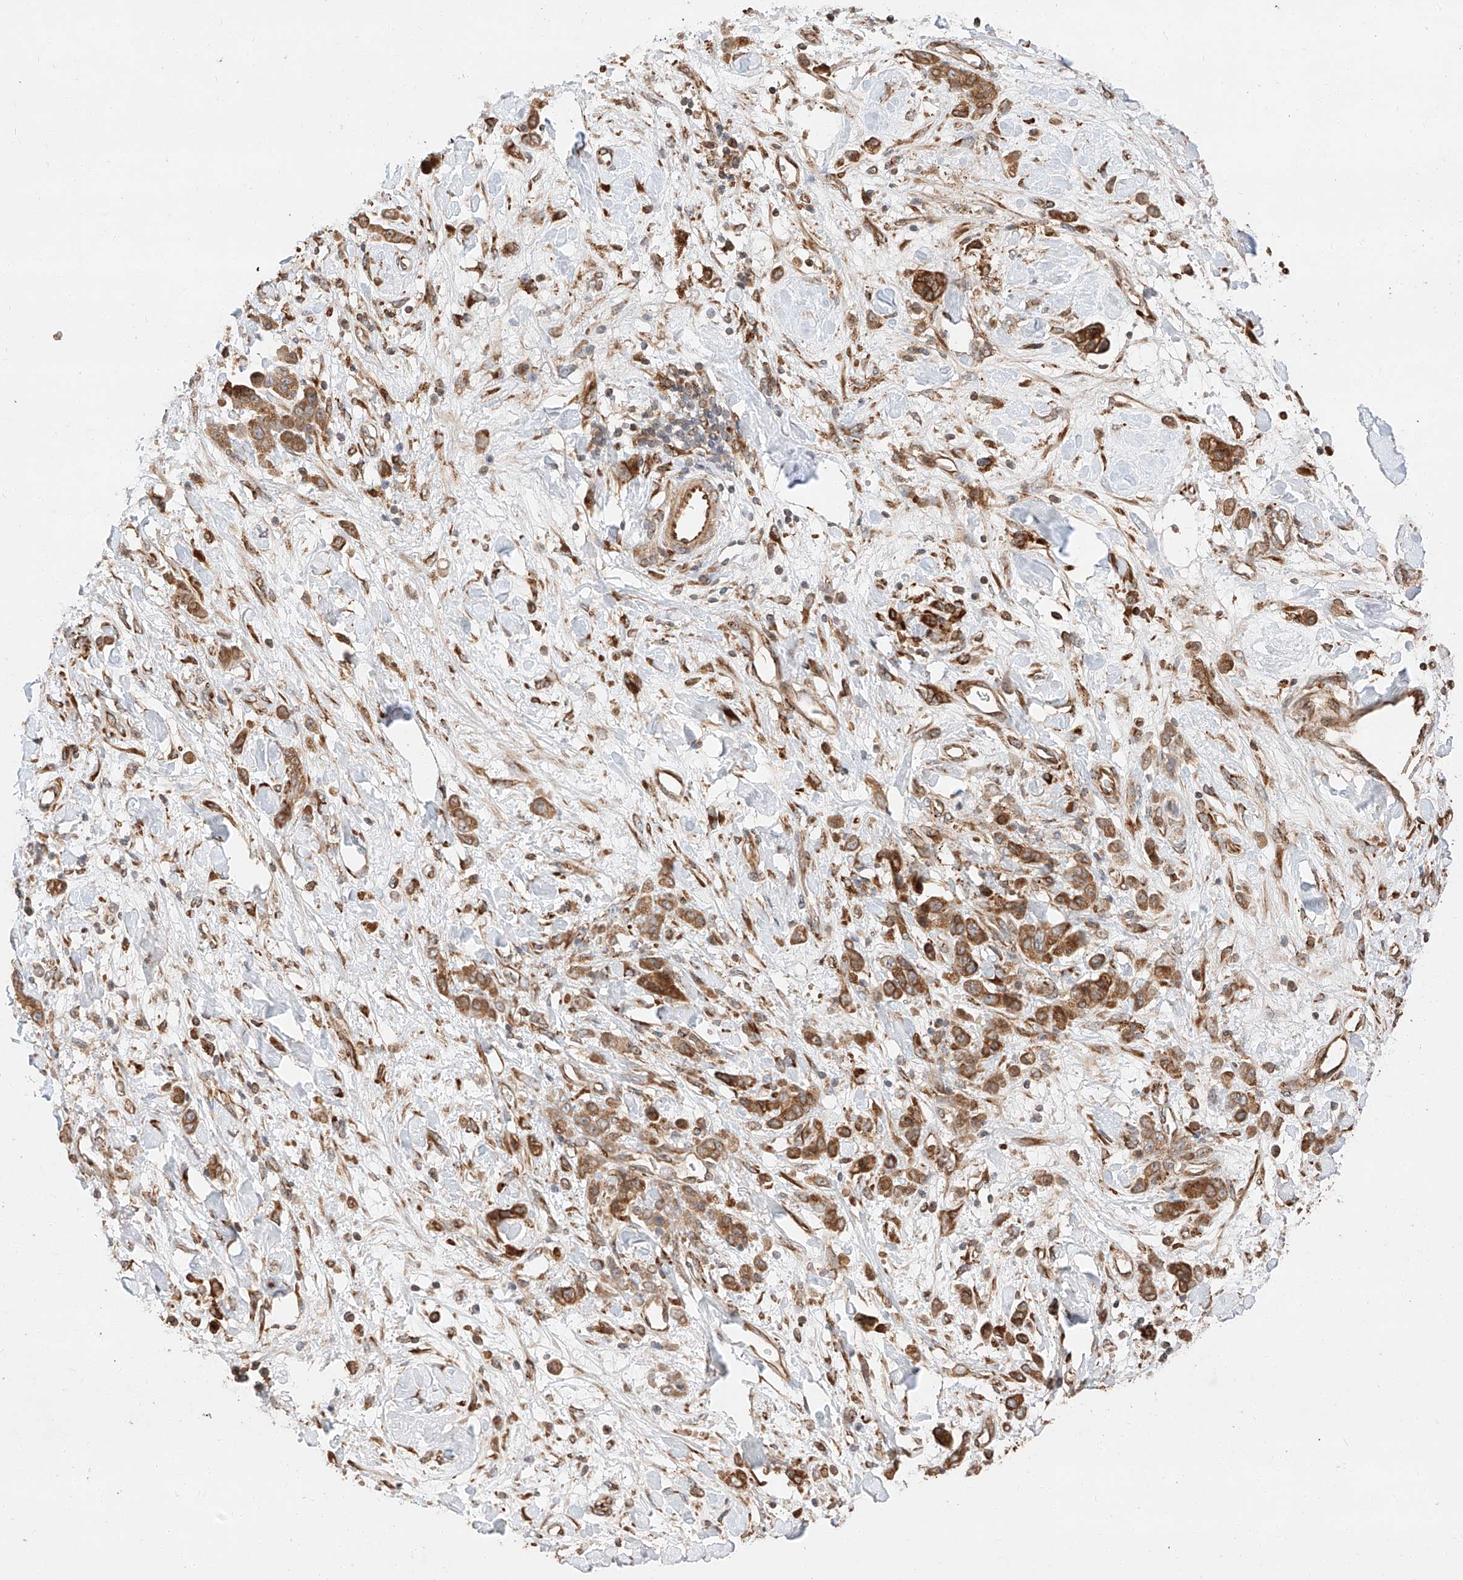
{"staining": {"intensity": "moderate", "quantity": ">75%", "location": "cytoplasmic/membranous"}, "tissue": "stomach cancer", "cell_type": "Tumor cells", "image_type": "cancer", "snomed": [{"axis": "morphology", "description": "Normal tissue, NOS"}, {"axis": "morphology", "description": "Adenocarcinoma, NOS"}, {"axis": "topography", "description": "Stomach"}], "caption": "Immunohistochemistry photomicrograph of neoplastic tissue: stomach cancer stained using IHC displays medium levels of moderate protein expression localized specifically in the cytoplasmic/membranous of tumor cells, appearing as a cytoplasmic/membranous brown color.", "gene": "ZNF84", "patient": {"sex": "male", "age": 82}}